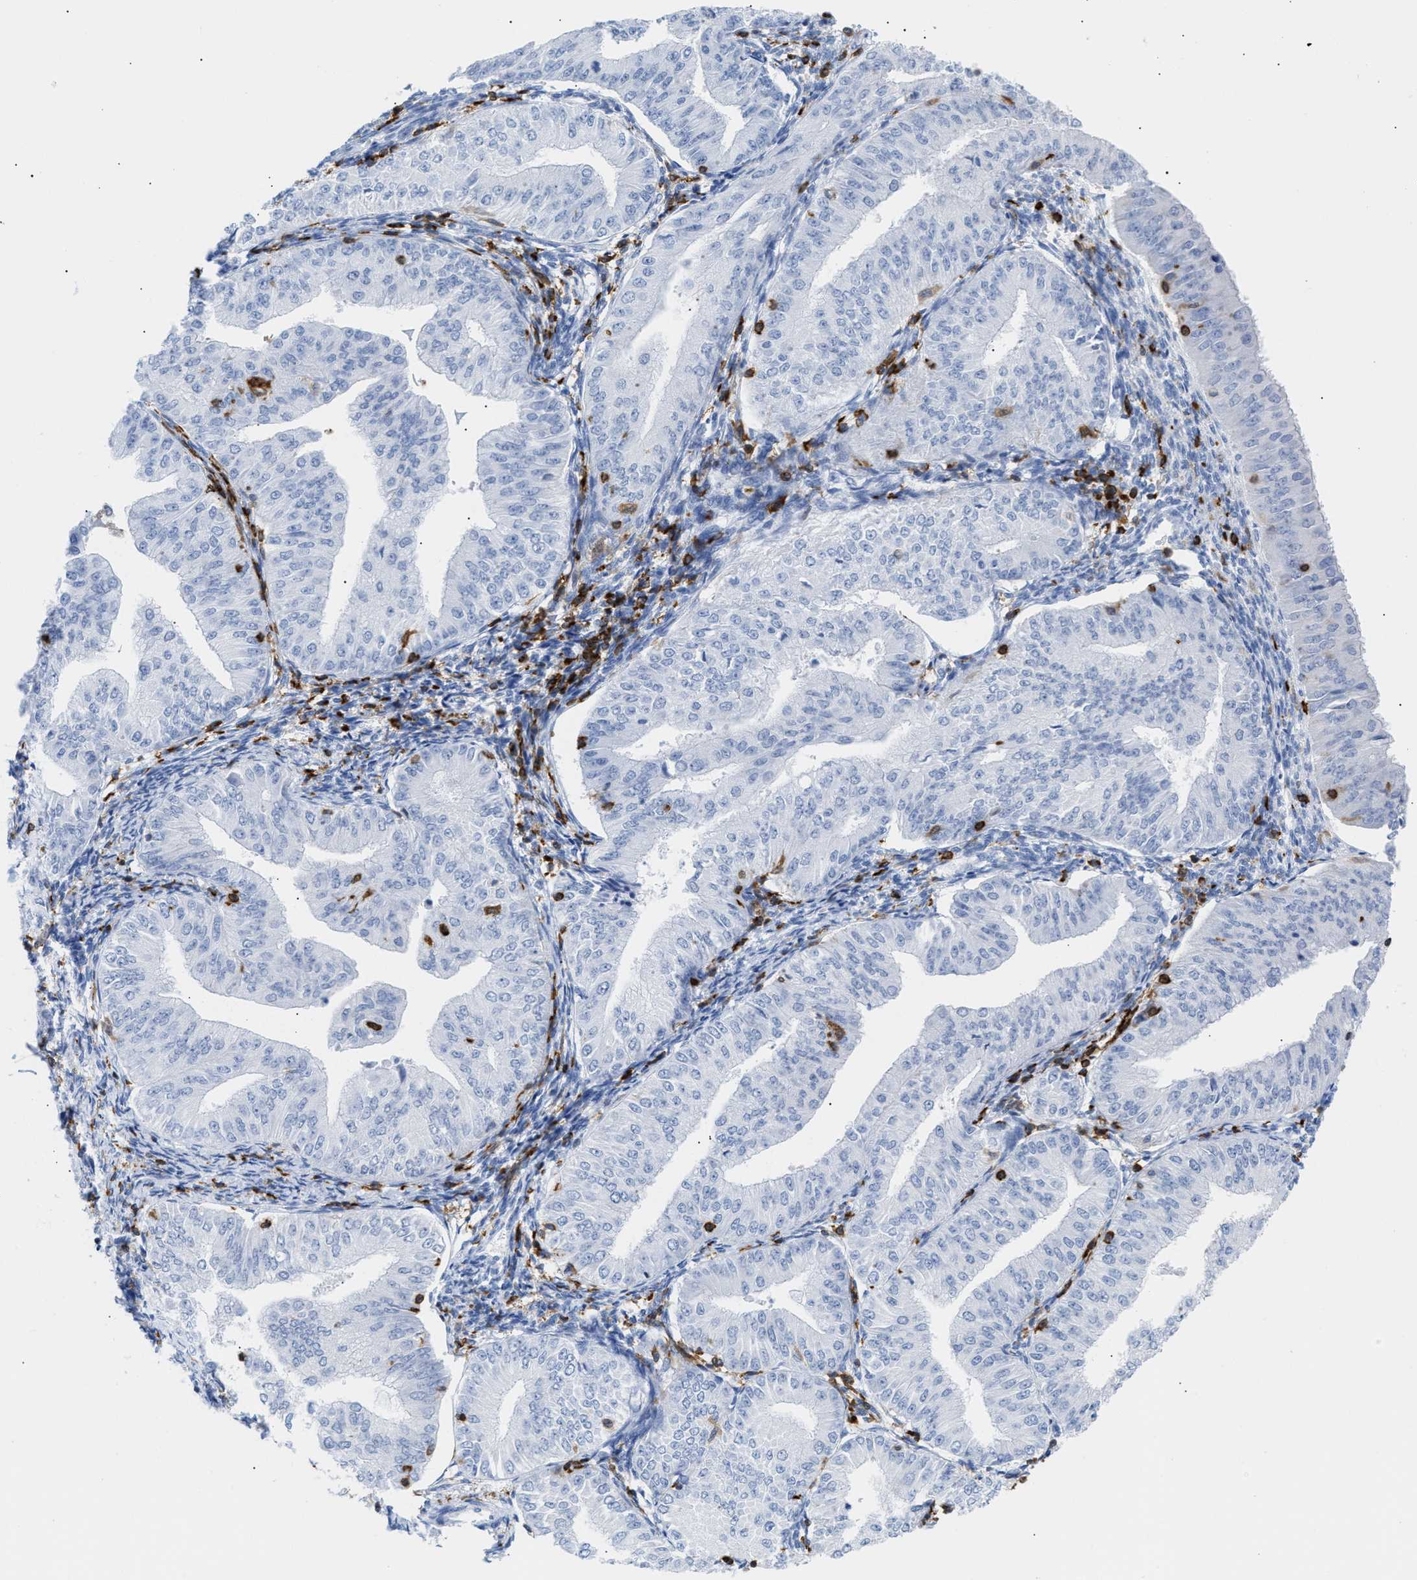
{"staining": {"intensity": "negative", "quantity": "none", "location": "none"}, "tissue": "endometrial cancer", "cell_type": "Tumor cells", "image_type": "cancer", "snomed": [{"axis": "morphology", "description": "Normal tissue, NOS"}, {"axis": "morphology", "description": "Adenocarcinoma, NOS"}, {"axis": "topography", "description": "Endometrium"}], "caption": "This is an immunohistochemistry (IHC) histopathology image of adenocarcinoma (endometrial). There is no staining in tumor cells.", "gene": "LCP1", "patient": {"sex": "female", "age": 53}}